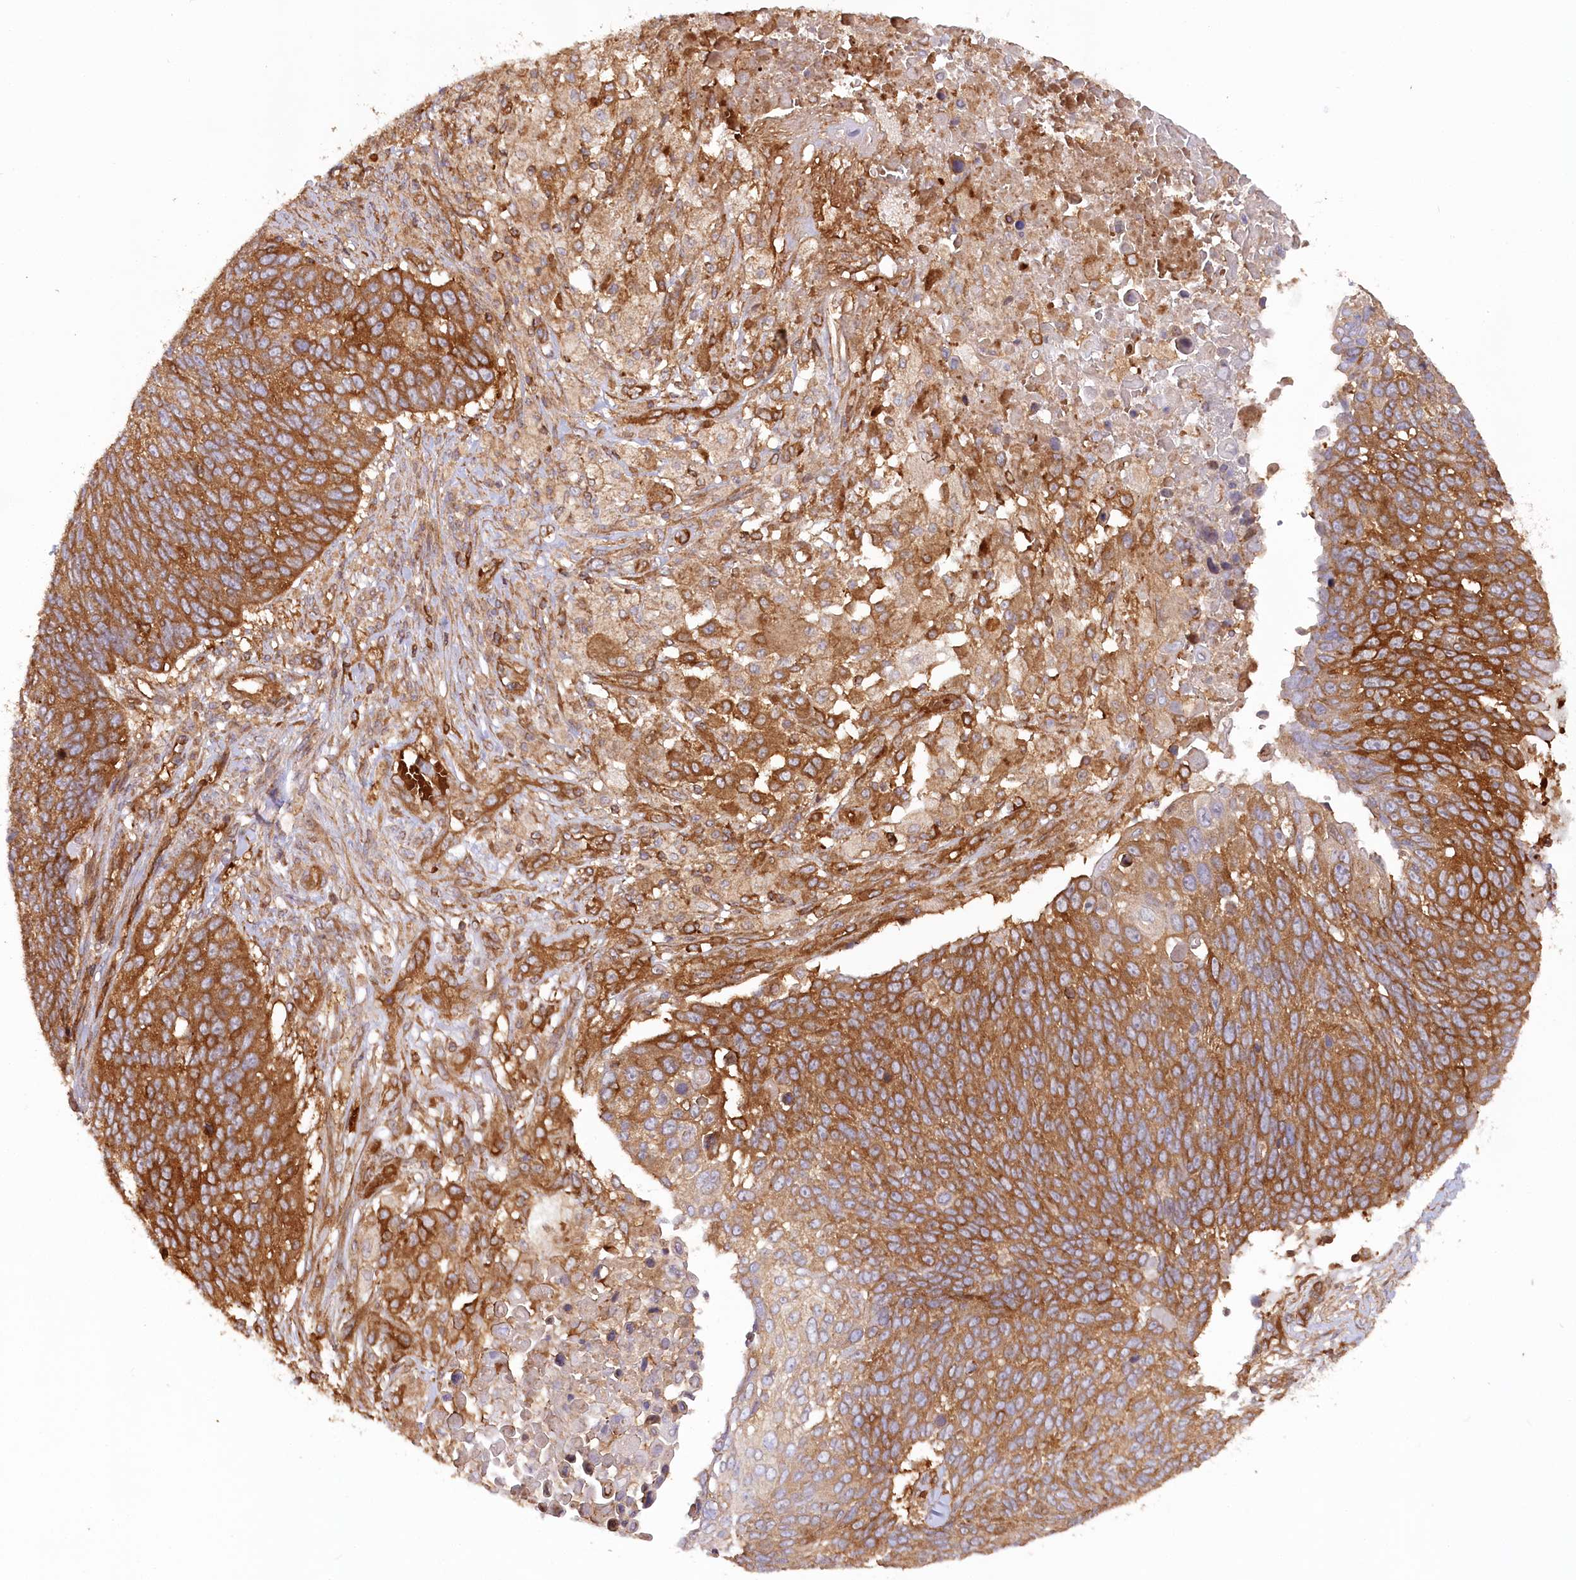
{"staining": {"intensity": "strong", "quantity": ">75%", "location": "cytoplasmic/membranous"}, "tissue": "lung cancer", "cell_type": "Tumor cells", "image_type": "cancer", "snomed": [{"axis": "morphology", "description": "Squamous cell carcinoma, NOS"}, {"axis": "topography", "description": "Lung"}], "caption": "An immunohistochemistry (IHC) histopathology image of tumor tissue is shown. Protein staining in brown shows strong cytoplasmic/membranous positivity in lung cancer (squamous cell carcinoma) within tumor cells.", "gene": "PAIP2", "patient": {"sex": "male", "age": 66}}